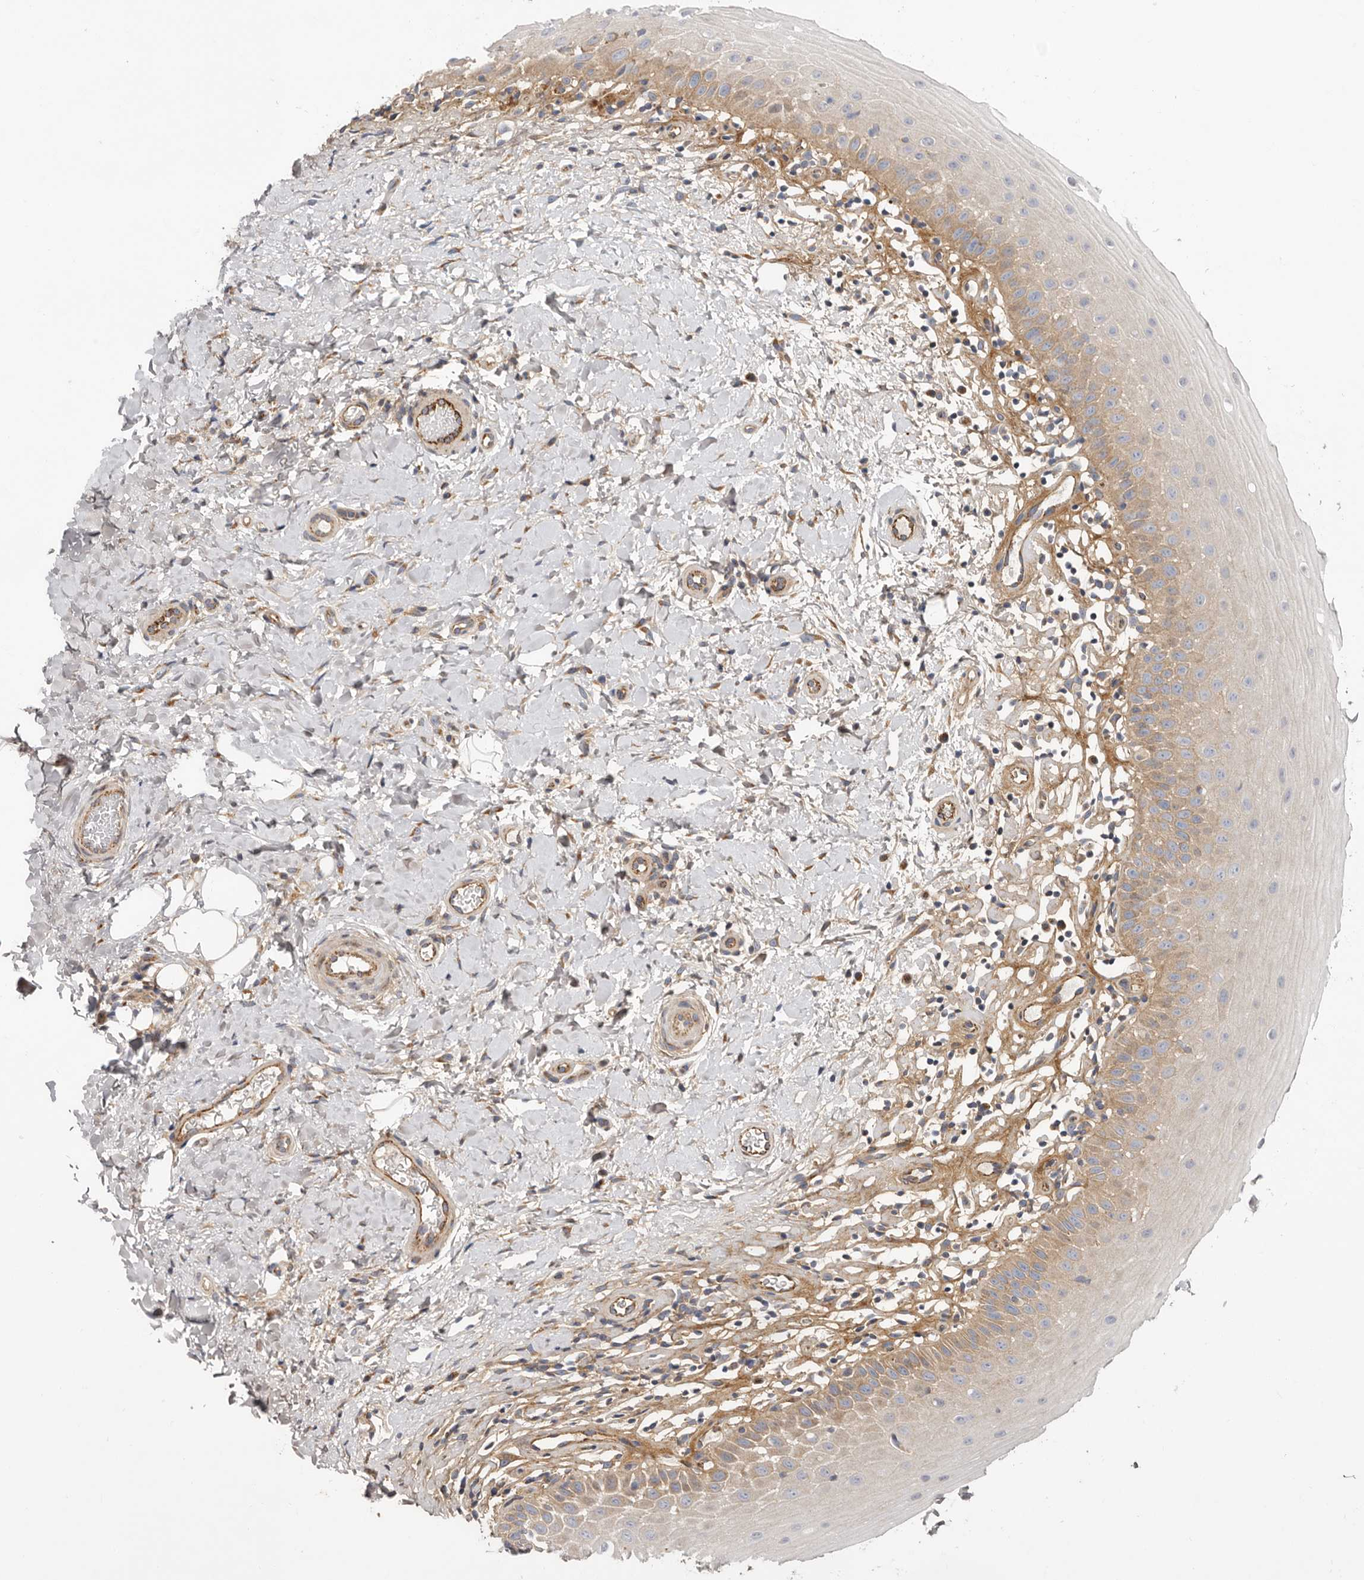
{"staining": {"intensity": "moderate", "quantity": "25%-75%", "location": "cytoplasmic/membranous"}, "tissue": "oral mucosa", "cell_type": "Squamous epithelial cells", "image_type": "normal", "snomed": [{"axis": "morphology", "description": "Normal tissue, NOS"}, {"axis": "topography", "description": "Oral tissue"}], "caption": "An image of oral mucosa stained for a protein displays moderate cytoplasmic/membranous brown staining in squamous epithelial cells.", "gene": "LUZP1", "patient": {"sex": "female", "age": 56}}